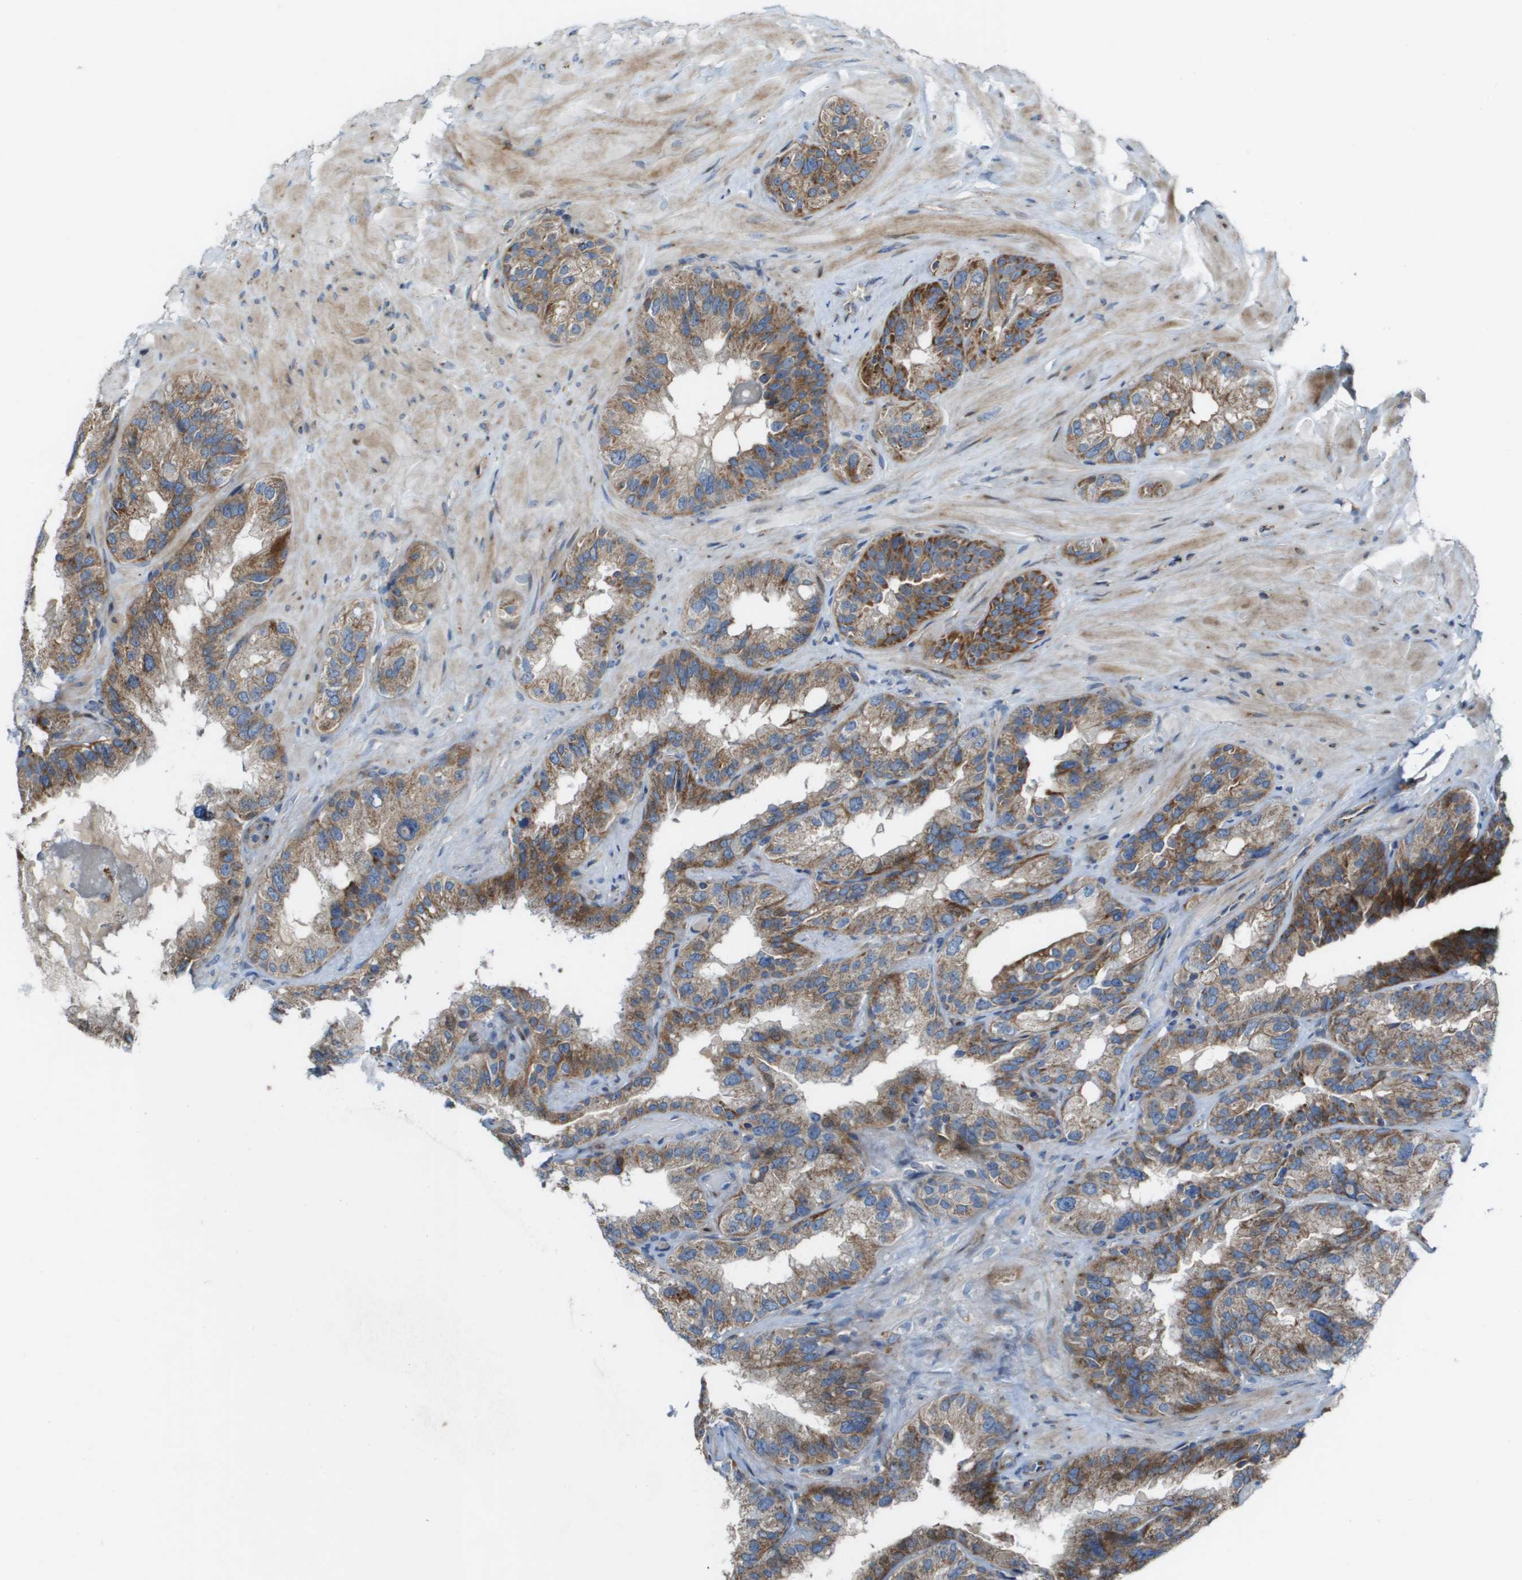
{"staining": {"intensity": "moderate", "quantity": "25%-75%", "location": "cytoplasmic/membranous"}, "tissue": "seminal vesicle", "cell_type": "Glandular cells", "image_type": "normal", "snomed": [{"axis": "morphology", "description": "Normal tissue, NOS"}, {"axis": "topography", "description": "Seminal veicle"}], "caption": "High-power microscopy captured an immunohistochemistry (IHC) photomicrograph of benign seminal vesicle, revealing moderate cytoplasmic/membranous positivity in about 25%-75% of glandular cells. The protein of interest is stained brown, and the nuclei are stained in blue (DAB IHC with brightfield microscopy, high magnification).", "gene": "MGAT3", "patient": {"sex": "male", "age": 68}}